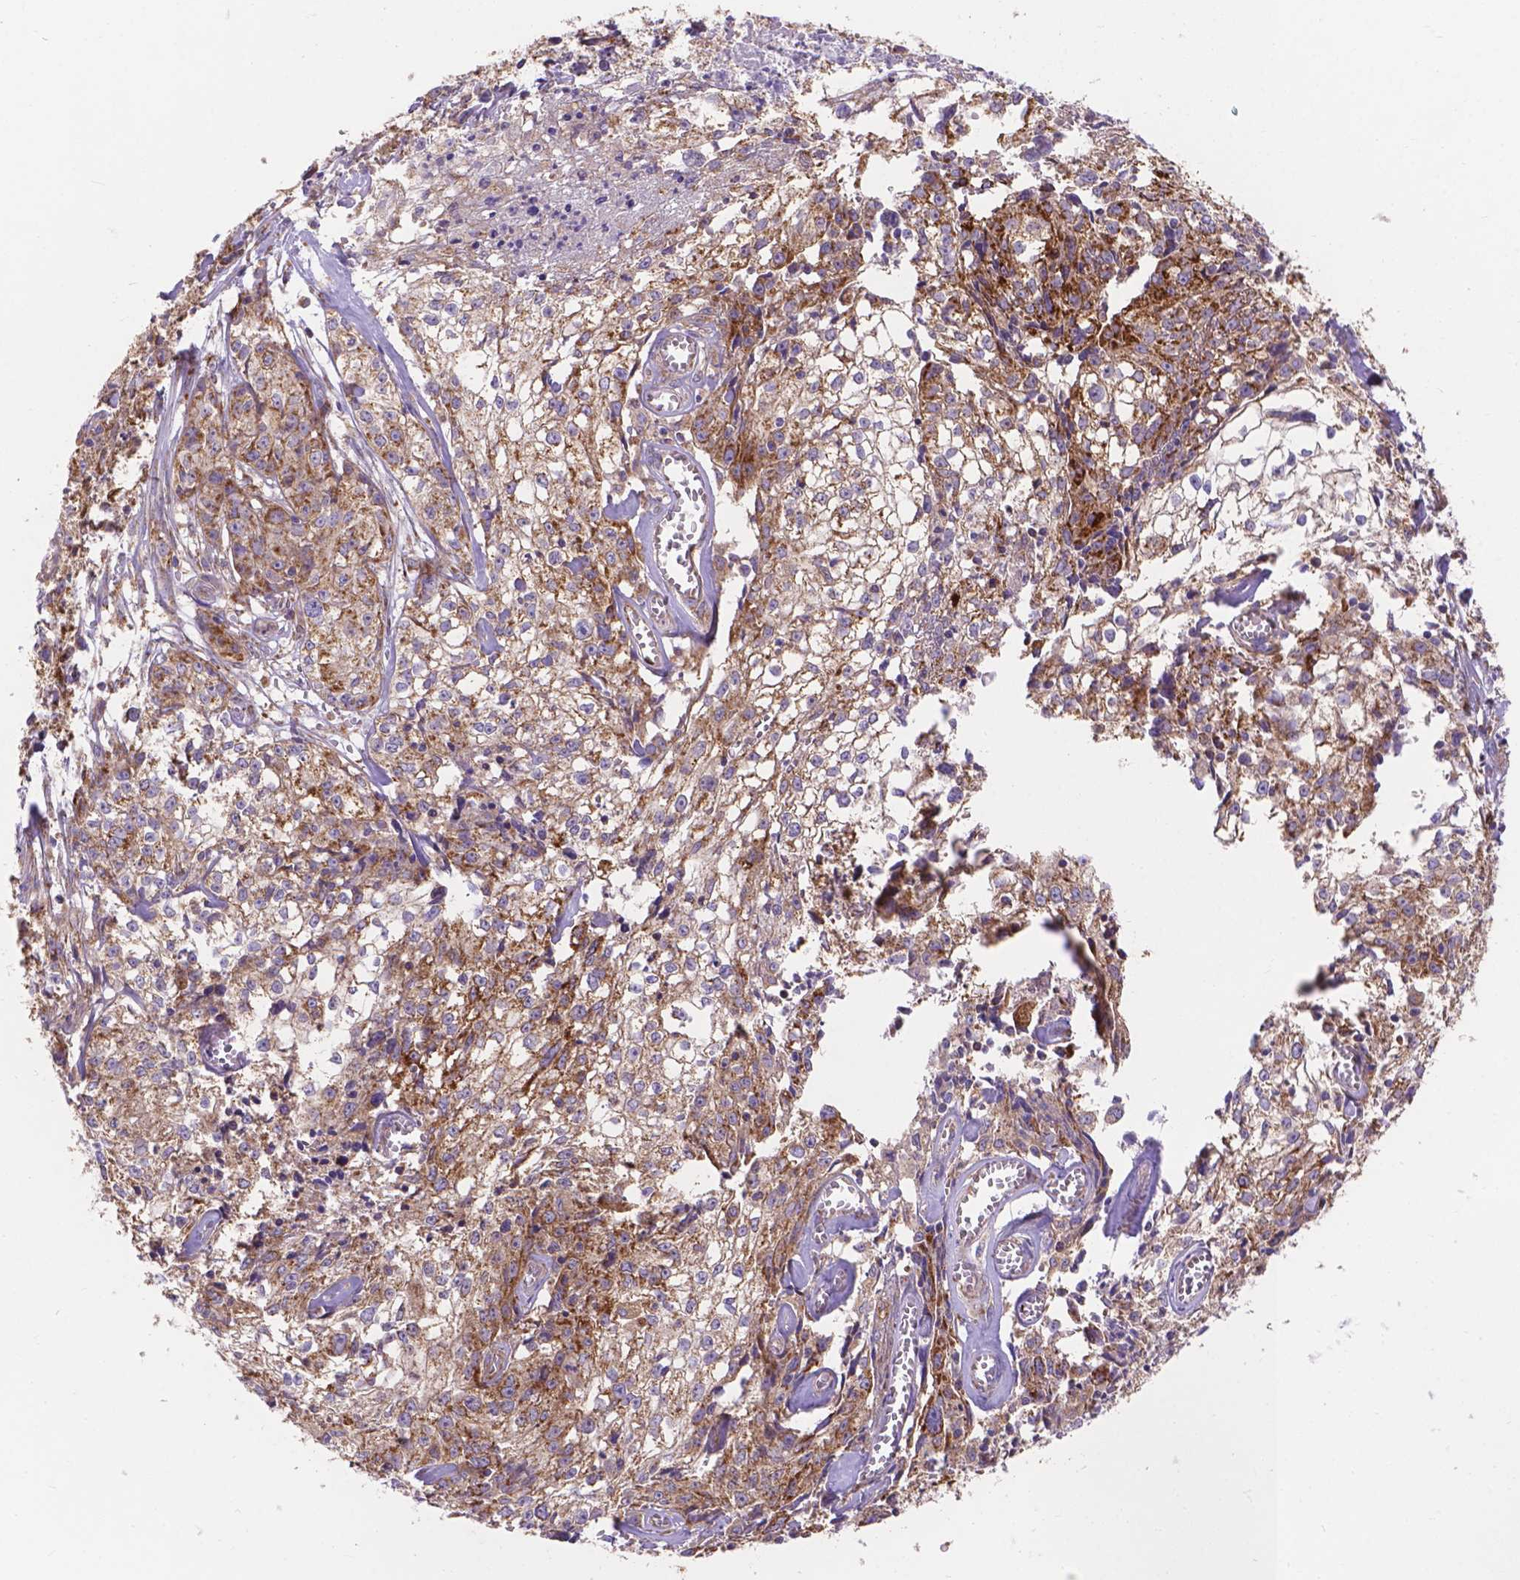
{"staining": {"intensity": "moderate", "quantity": ">75%", "location": "cytoplasmic/membranous"}, "tissue": "cervical cancer", "cell_type": "Tumor cells", "image_type": "cancer", "snomed": [{"axis": "morphology", "description": "Squamous cell carcinoma, NOS"}, {"axis": "topography", "description": "Cervix"}], "caption": "A histopathology image of cervical squamous cell carcinoma stained for a protein reveals moderate cytoplasmic/membranous brown staining in tumor cells.", "gene": "AK3", "patient": {"sex": "female", "age": 85}}